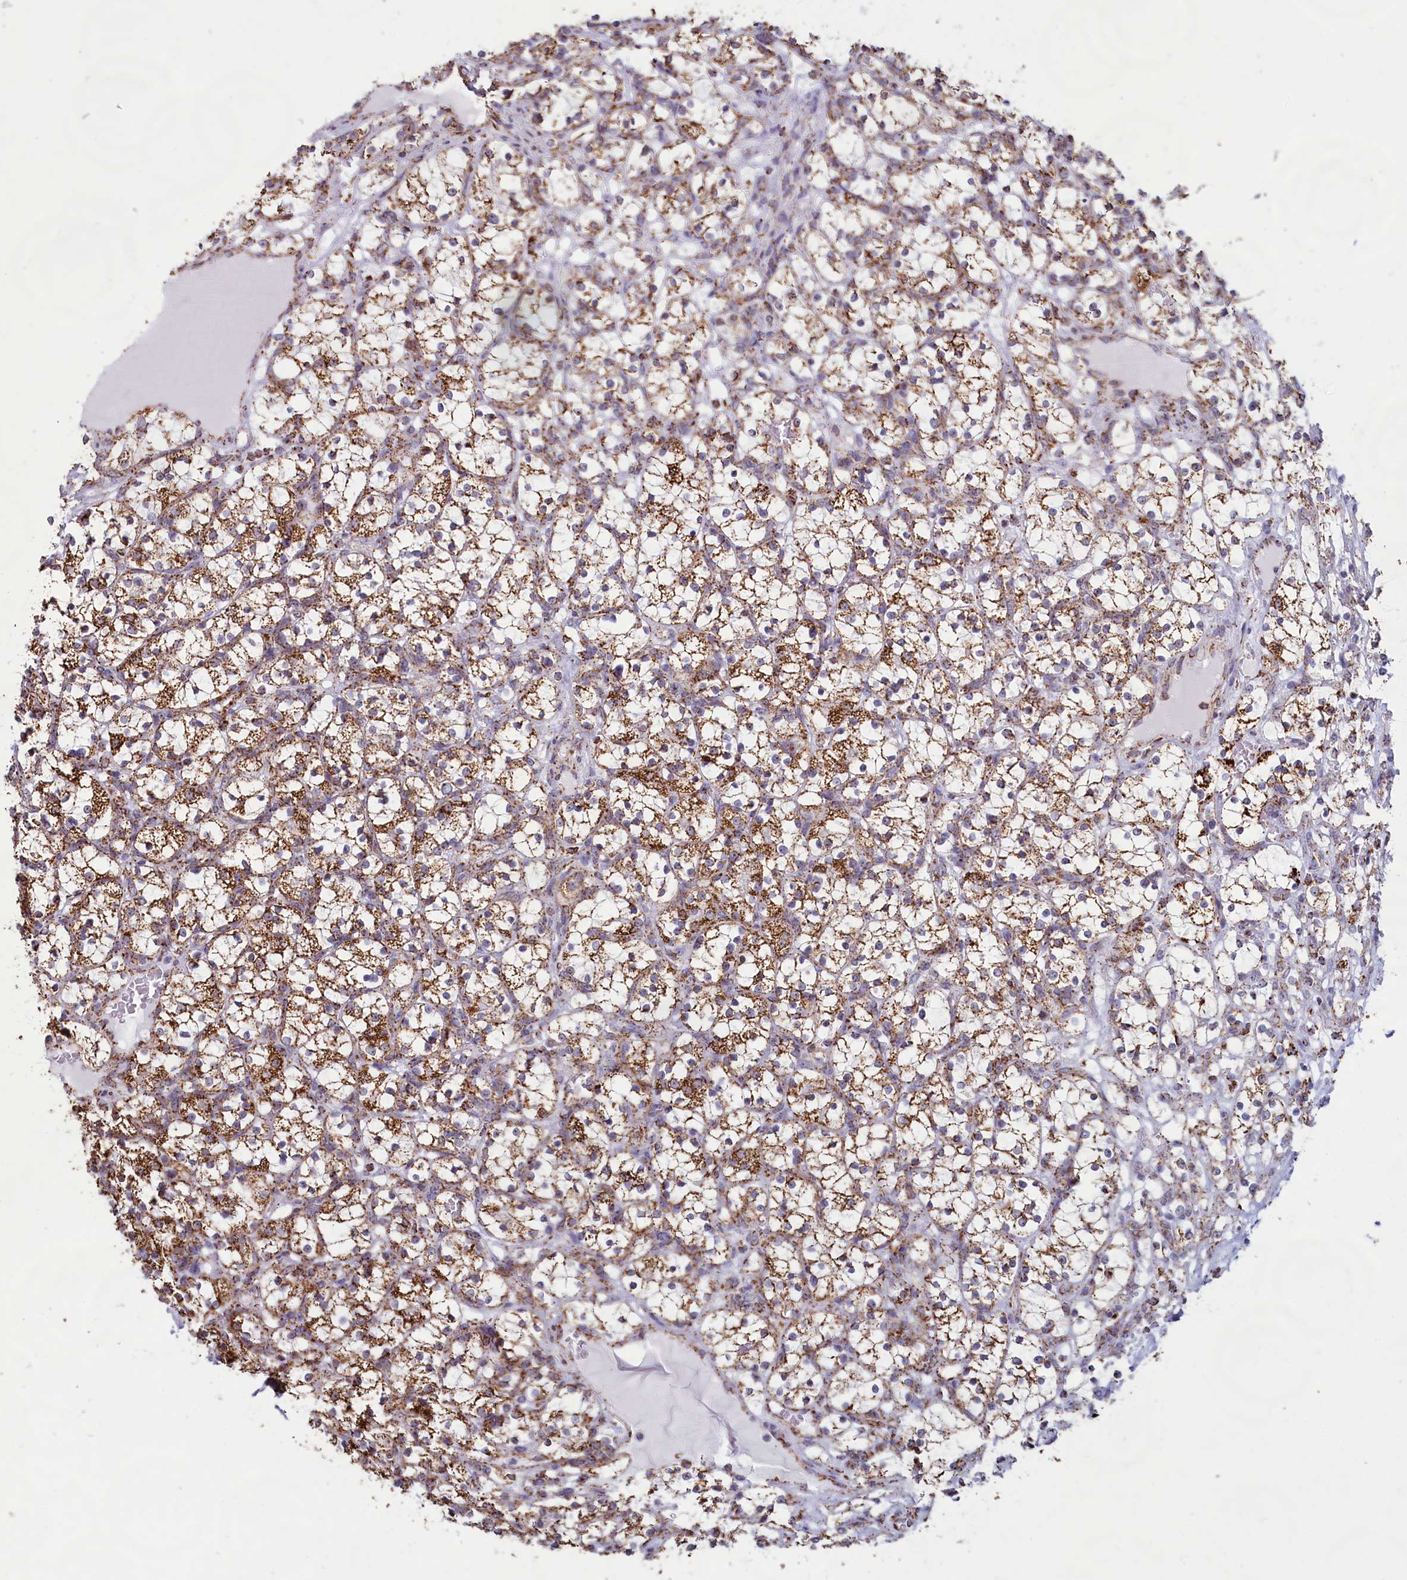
{"staining": {"intensity": "moderate", "quantity": ">75%", "location": "cytoplasmic/membranous"}, "tissue": "renal cancer", "cell_type": "Tumor cells", "image_type": "cancer", "snomed": [{"axis": "morphology", "description": "Adenocarcinoma, NOS"}, {"axis": "topography", "description": "Kidney"}], "caption": "Protein analysis of renal cancer (adenocarcinoma) tissue shows moderate cytoplasmic/membranous positivity in approximately >75% of tumor cells.", "gene": "C1D", "patient": {"sex": "female", "age": 69}}